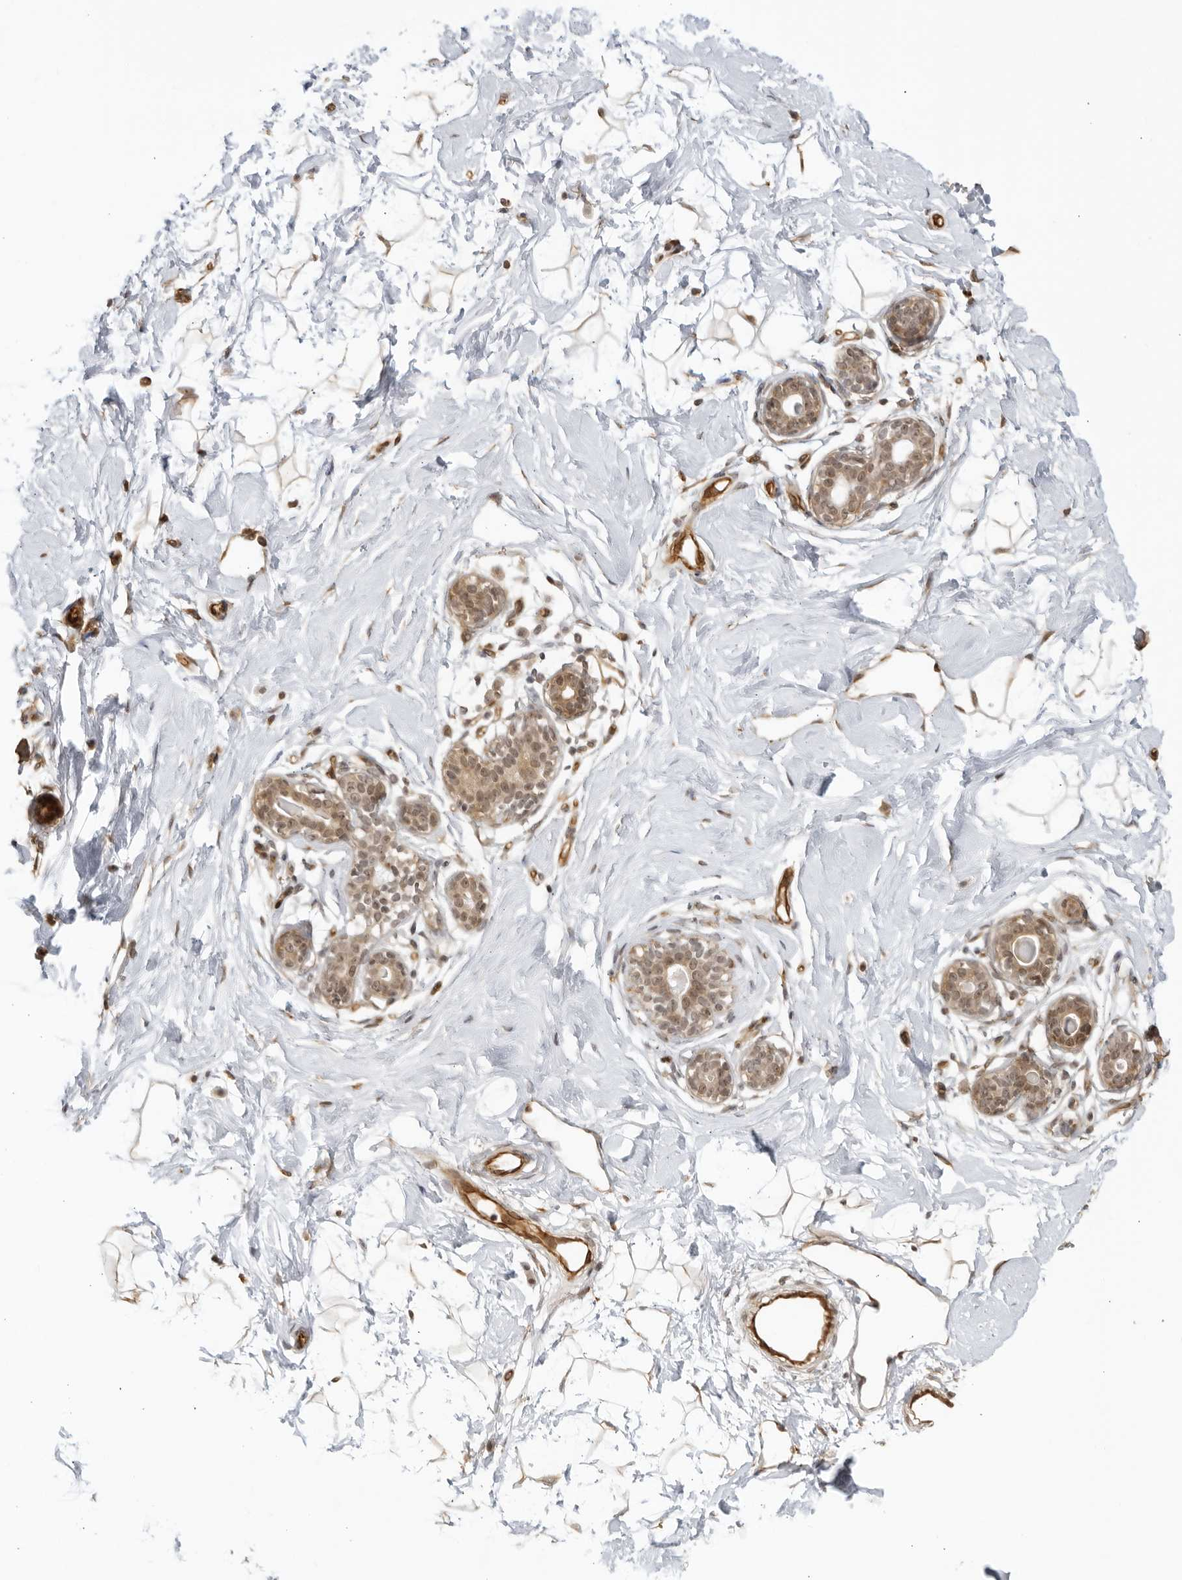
{"staining": {"intensity": "moderate", "quantity": ">75%", "location": "cytoplasmic/membranous,nuclear"}, "tissue": "breast", "cell_type": "Adipocytes", "image_type": "normal", "snomed": [{"axis": "morphology", "description": "Normal tissue, NOS"}, {"axis": "morphology", "description": "Adenoma, NOS"}, {"axis": "topography", "description": "Breast"}], "caption": "Moderate cytoplasmic/membranous,nuclear positivity for a protein is identified in about >75% of adipocytes of normal breast using IHC.", "gene": "TCF21", "patient": {"sex": "female", "age": 23}}